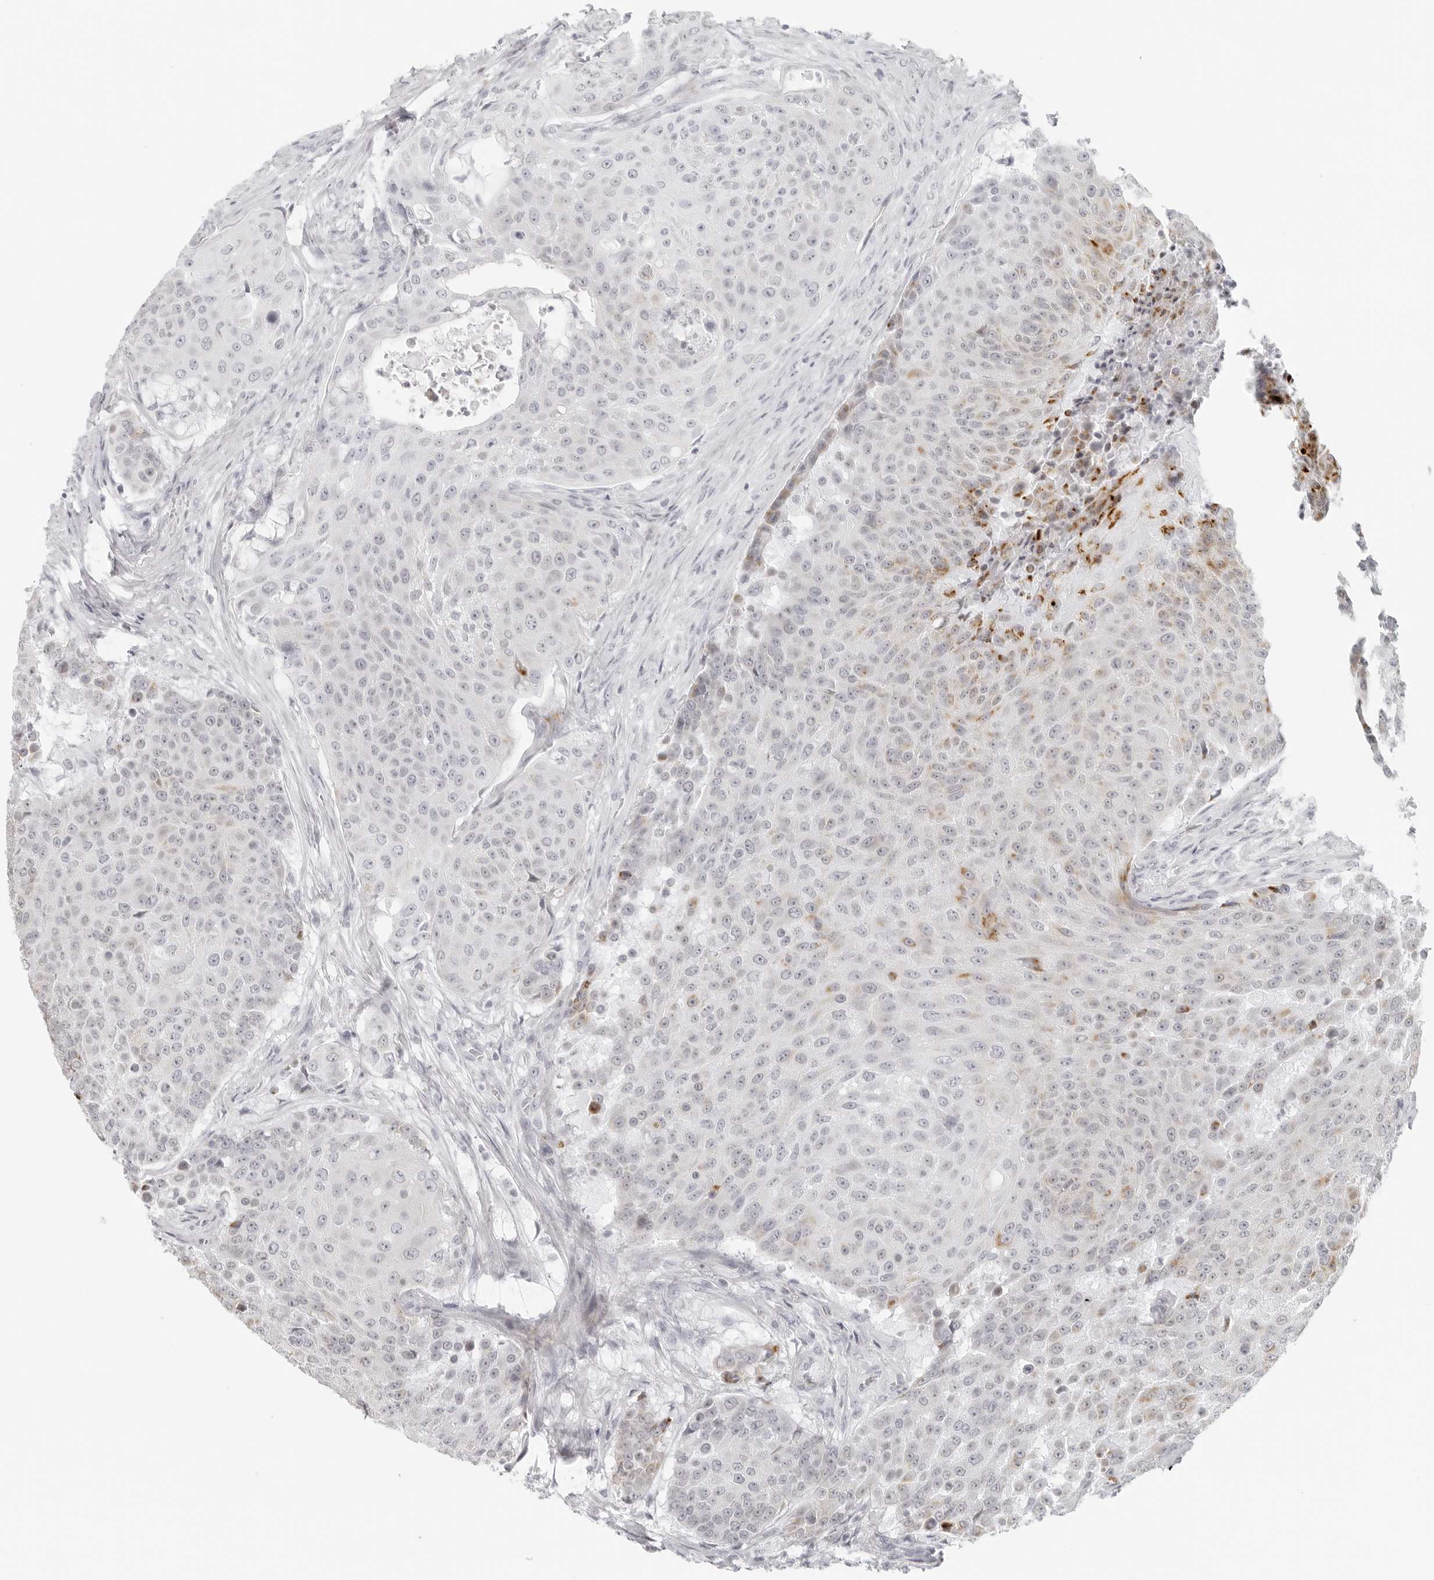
{"staining": {"intensity": "weak", "quantity": "<25%", "location": "cytoplasmic/membranous"}, "tissue": "urothelial cancer", "cell_type": "Tumor cells", "image_type": "cancer", "snomed": [{"axis": "morphology", "description": "Urothelial carcinoma, High grade"}, {"axis": "topography", "description": "Urinary bladder"}], "caption": "This micrograph is of urothelial cancer stained with immunohistochemistry to label a protein in brown with the nuclei are counter-stained blue. There is no positivity in tumor cells. (DAB immunohistochemistry (IHC) with hematoxylin counter stain).", "gene": "RPS6KC1", "patient": {"sex": "female", "age": 63}}